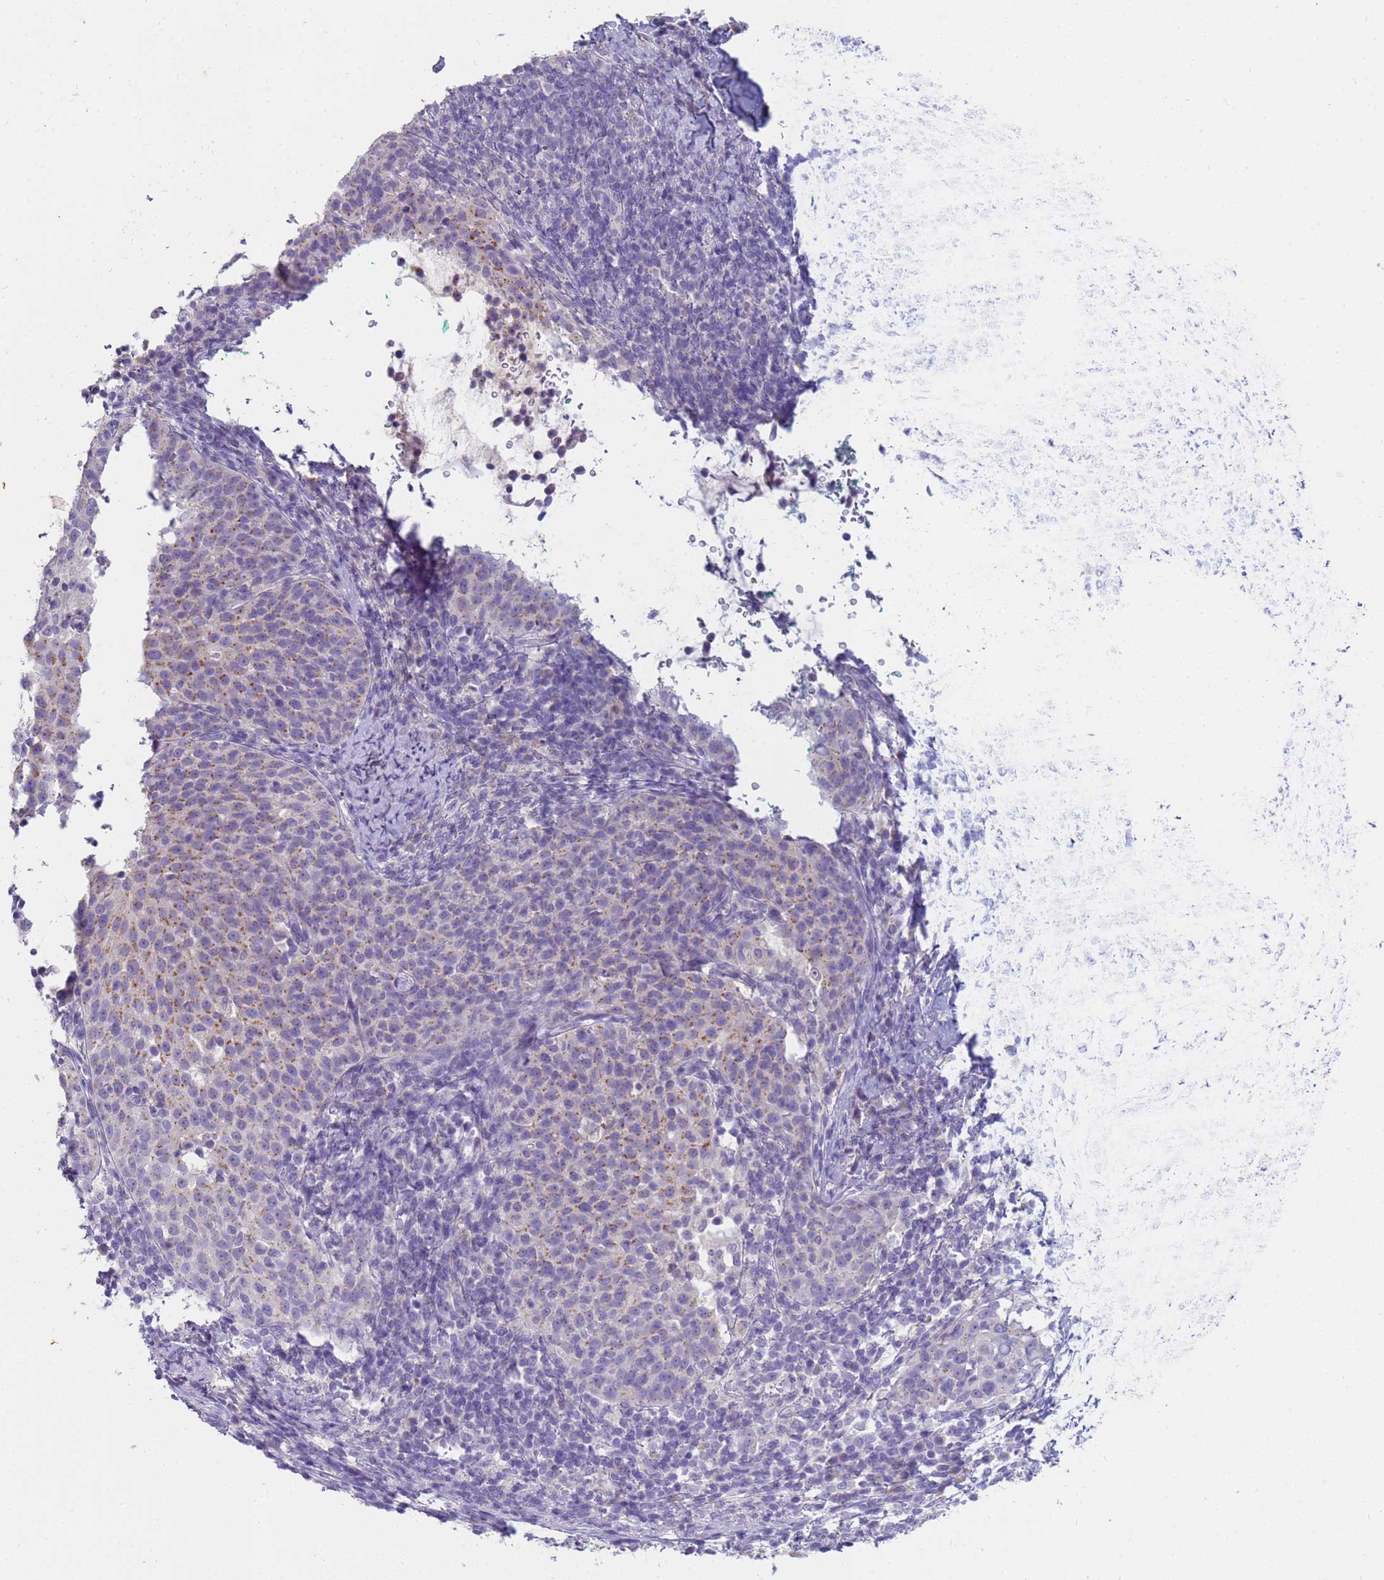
{"staining": {"intensity": "moderate", "quantity": "<25%", "location": "cytoplasmic/membranous"}, "tissue": "cervical cancer", "cell_type": "Tumor cells", "image_type": "cancer", "snomed": [{"axis": "morphology", "description": "Squamous cell carcinoma, NOS"}, {"axis": "topography", "description": "Cervix"}], "caption": "About <25% of tumor cells in squamous cell carcinoma (cervical) reveal moderate cytoplasmic/membranous protein expression as visualized by brown immunohistochemical staining.", "gene": "B3GNT8", "patient": {"sex": "female", "age": 57}}